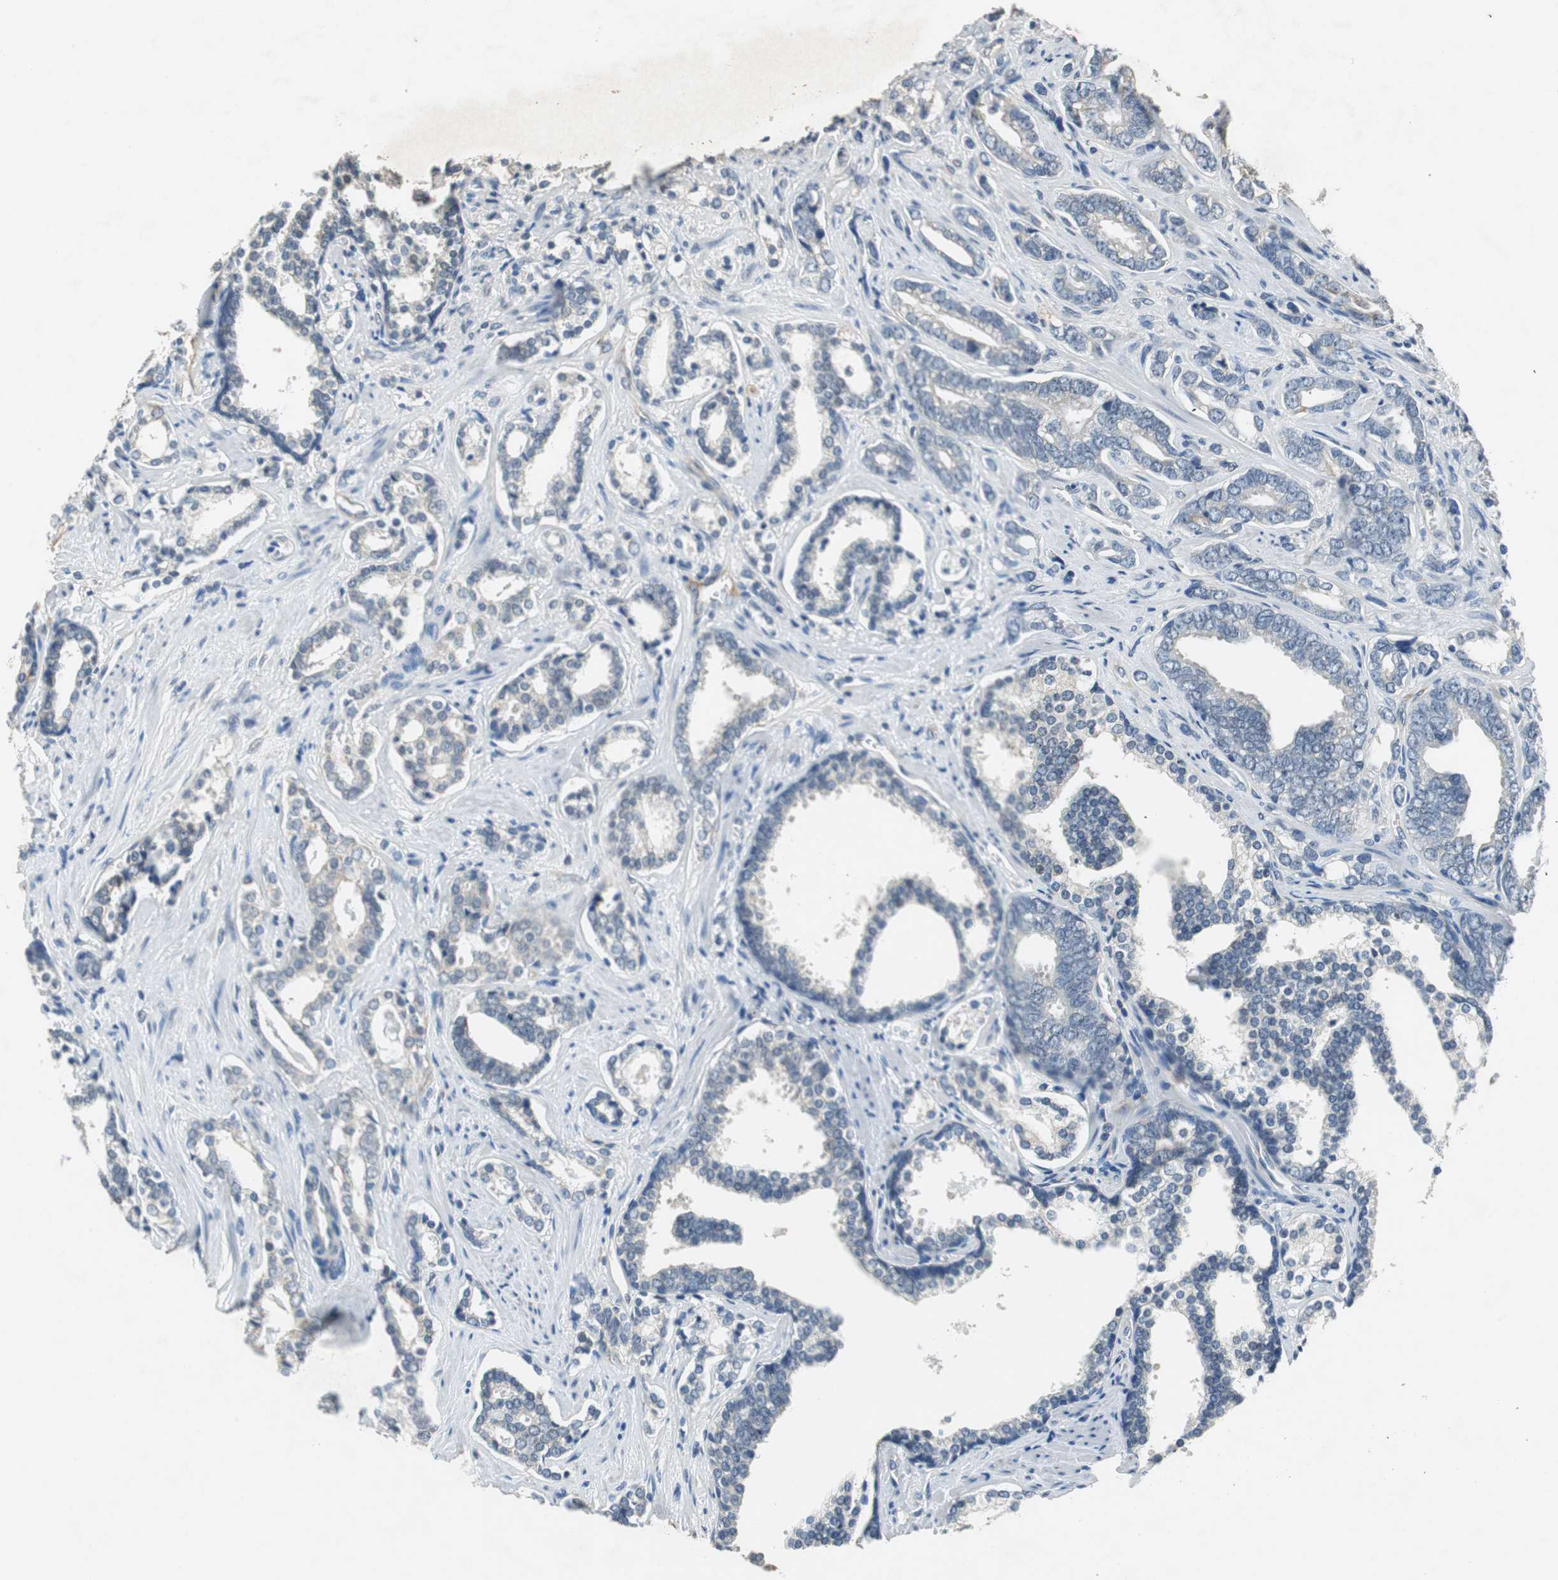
{"staining": {"intensity": "negative", "quantity": "none", "location": "none"}, "tissue": "prostate cancer", "cell_type": "Tumor cells", "image_type": "cancer", "snomed": [{"axis": "morphology", "description": "Adenocarcinoma, High grade"}, {"axis": "topography", "description": "Prostate"}], "caption": "This is an immunohistochemistry (IHC) histopathology image of high-grade adenocarcinoma (prostate). There is no expression in tumor cells.", "gene": "ALDH4A1", "patient": {"sex": "male", "age": 67}}